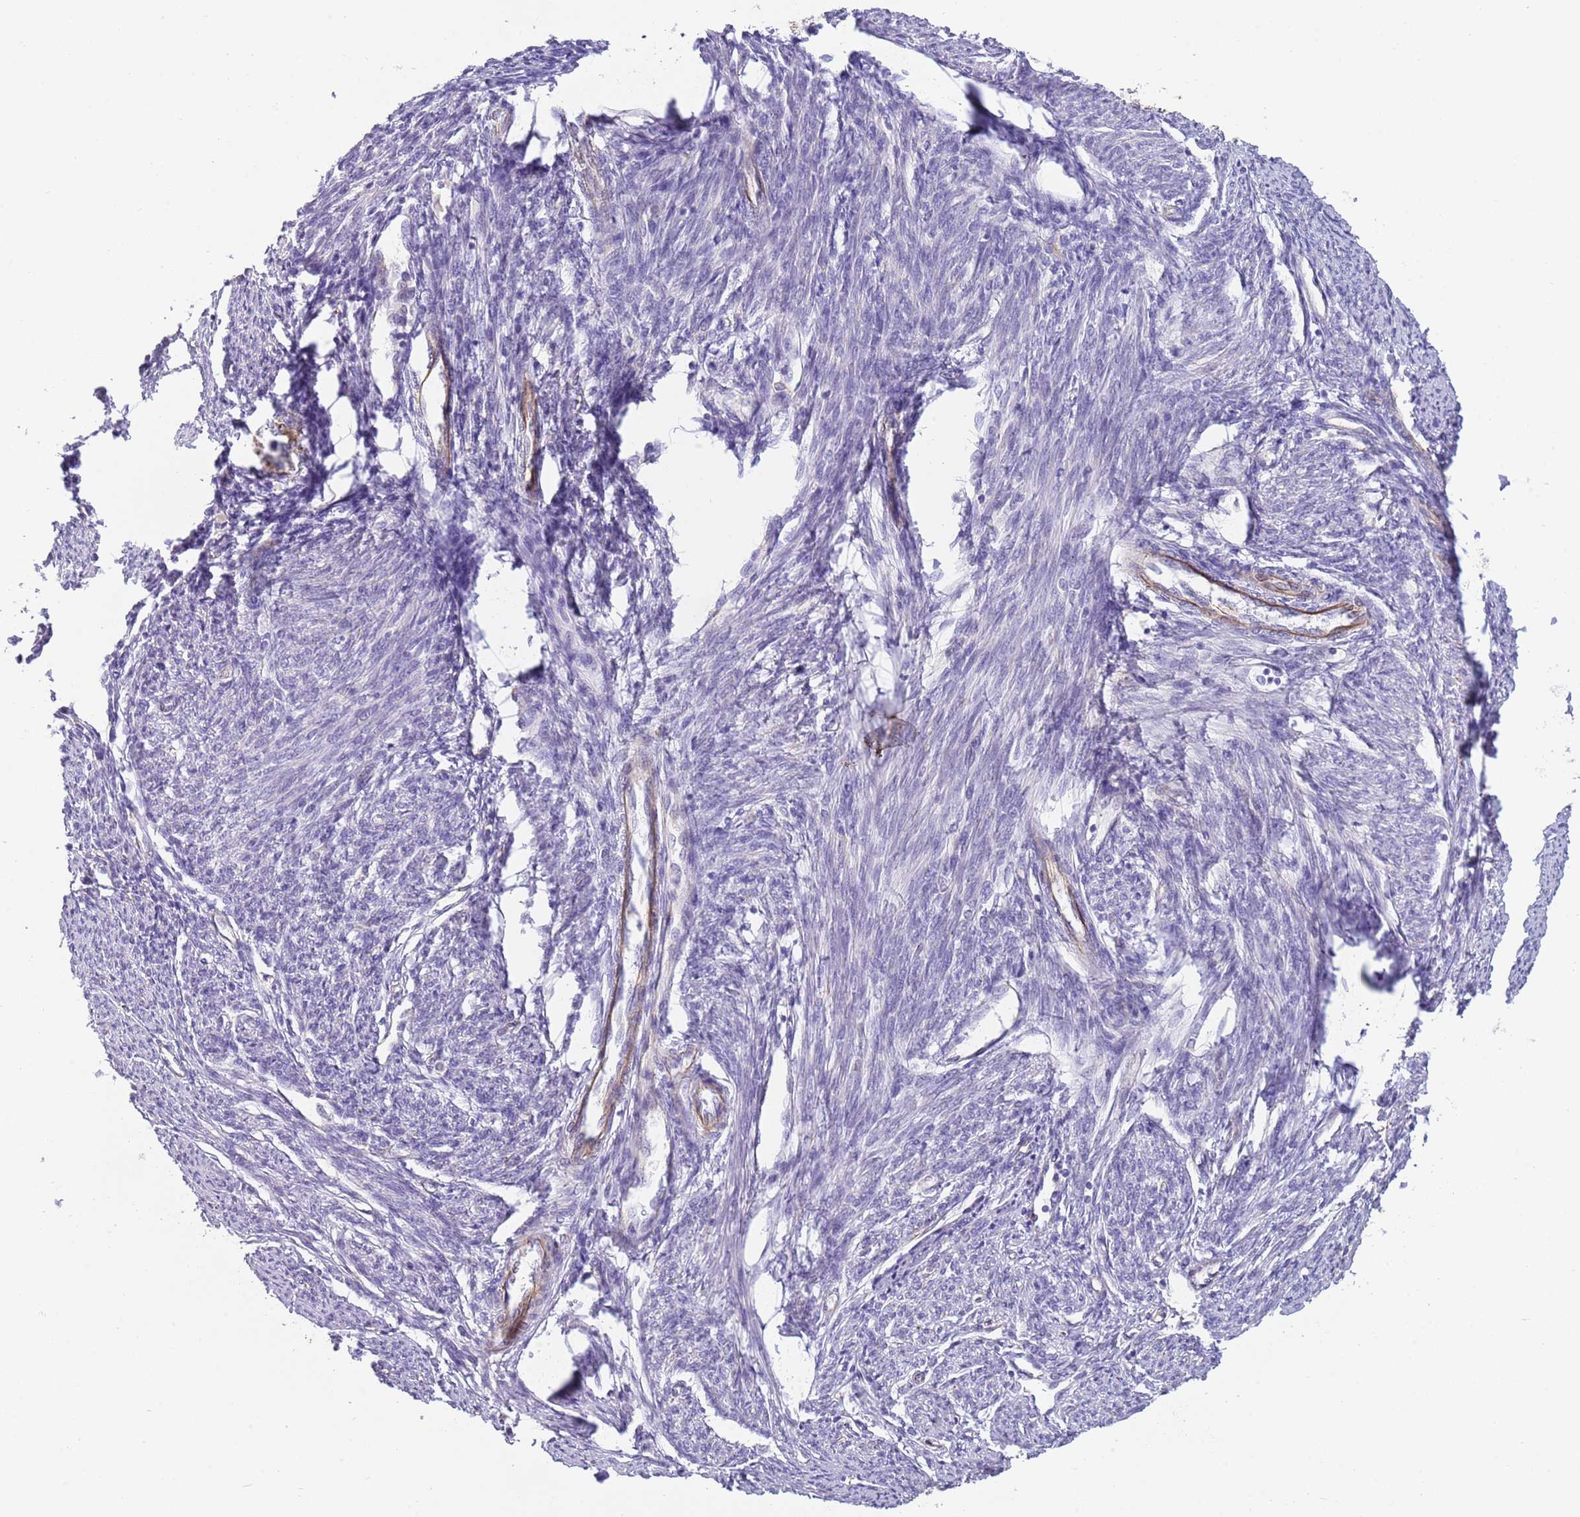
{"staining": {"intensity": "moderate", "quantity": "<25%", "location": "cytoplasmic/membranous"}, "tissue": "smooth muscle", "cell_type": "Smooth muscle cells", "image_type": "normal", "snomed": [{"axis": "morphology", "description": "Normal tissue, NOS"}, {"axis": "topography", "description": "Smooth muscle"}, {"axis": "topography", "description": "Uterus"}], "caption": "High-power microscopy captured an immunohistochemistry image of normal smooth muscle, revealing moderate cytoplasmic/membranous positivity in approximately <25% of smooth muscle cells. (Stains: DAB in brown, nuclei in blue, Microscopy: brightfield microscopy at high magnification).", "gene": "MOGAT1", "patient": {"sex": "female", "age": 59}}